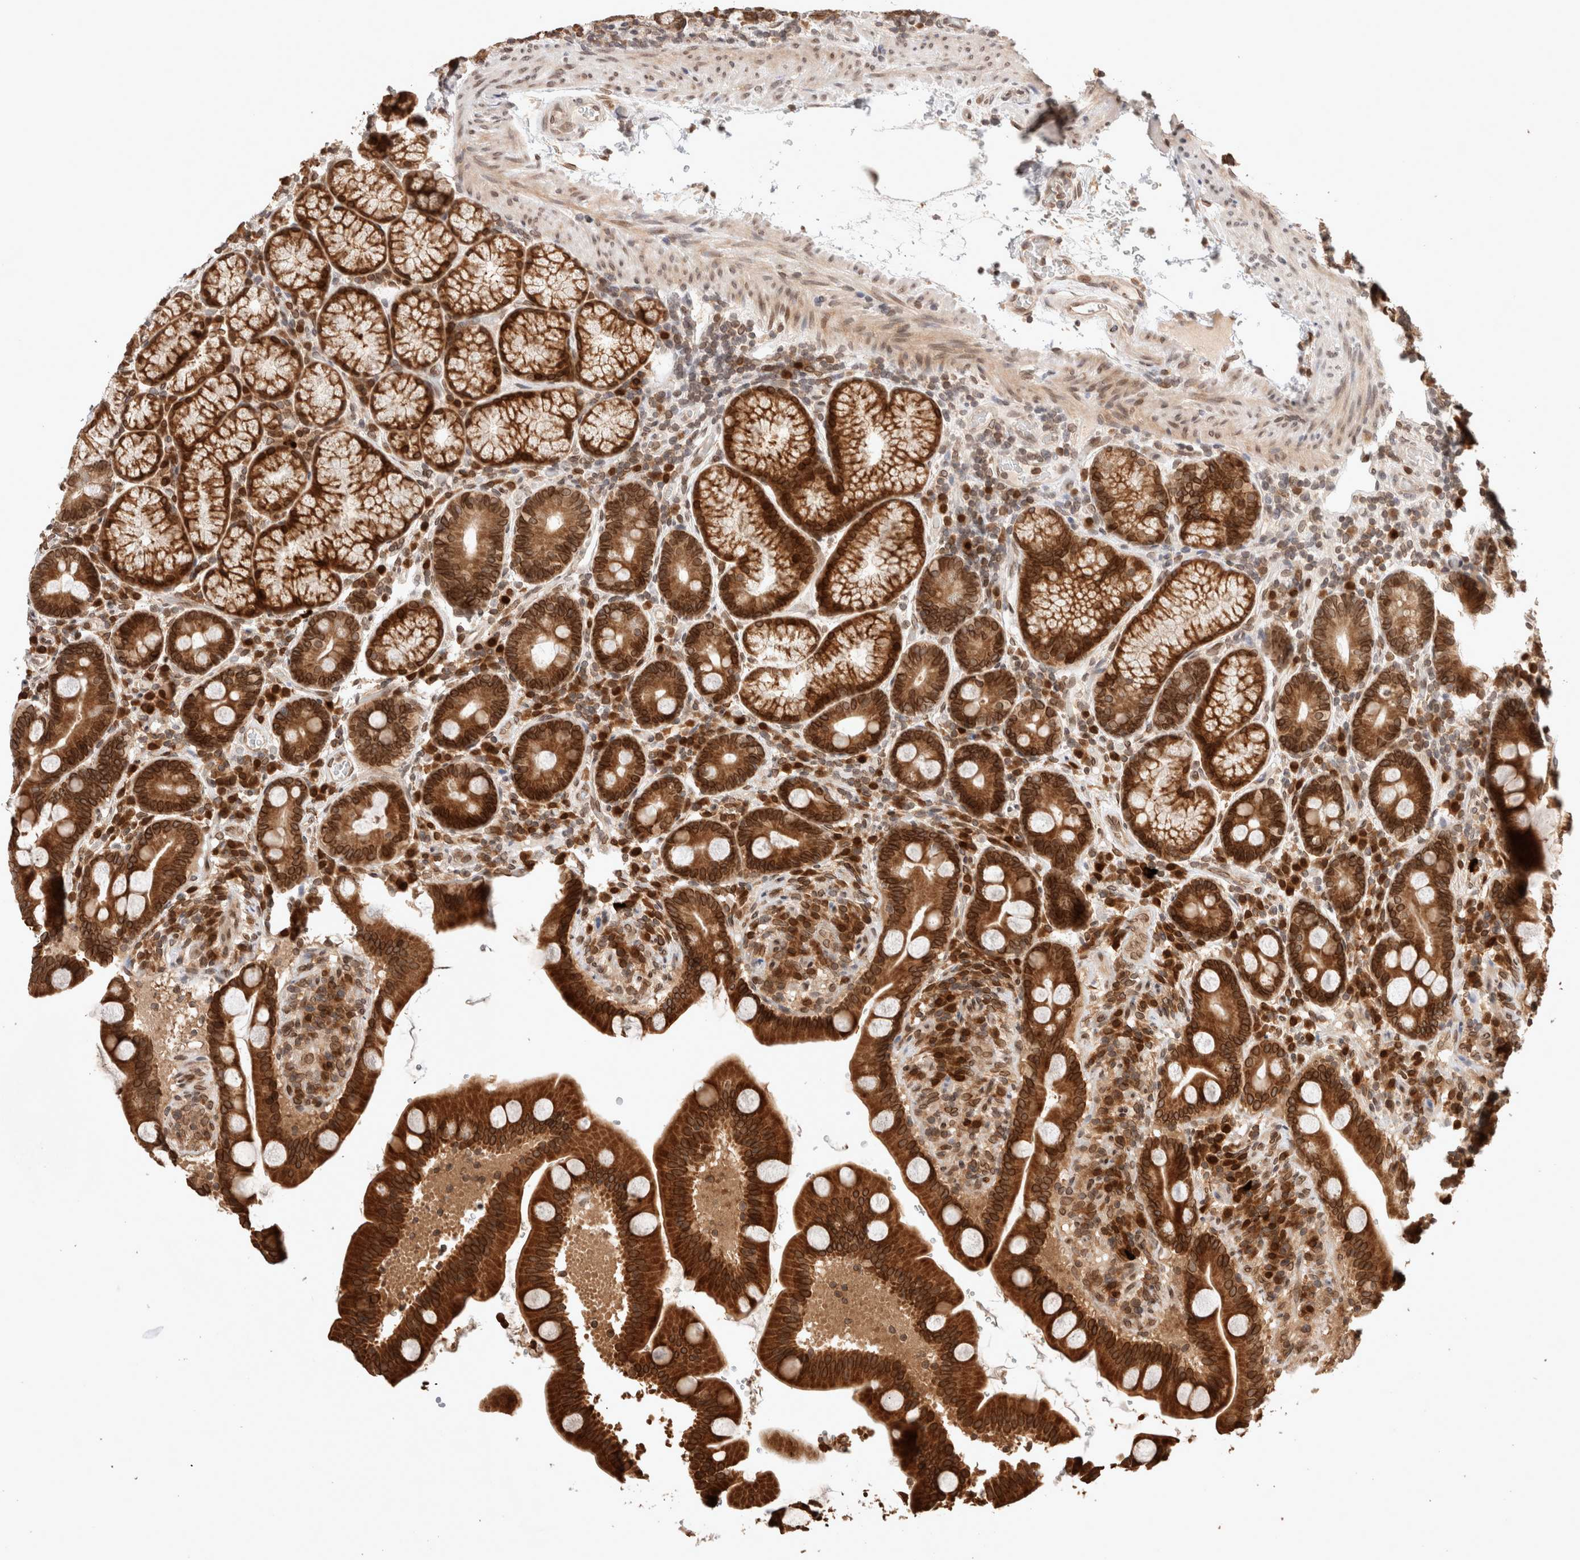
{"staining": {"intensity": "strong", "quantity": ">75%", "location": "cytoplasmic/membranous,nuclear"}, "tissue": "duodenum", "cell_type": "Glandular cells", "image_type": "normal", "snomed": [{"axis": "morphology", "description": "Normal tissue, NOS"}, {"axis": "topography", "description": "Duodenum"}], "caption": "This image displays immunohistochemistry staining of unremarkable human duodenum, with high strong cytoplasmic/membranous,nuclear staining in approximately >75% of glandular cells.", "gene": "TPR", "patient": {"sex": "male", "age": 54}}